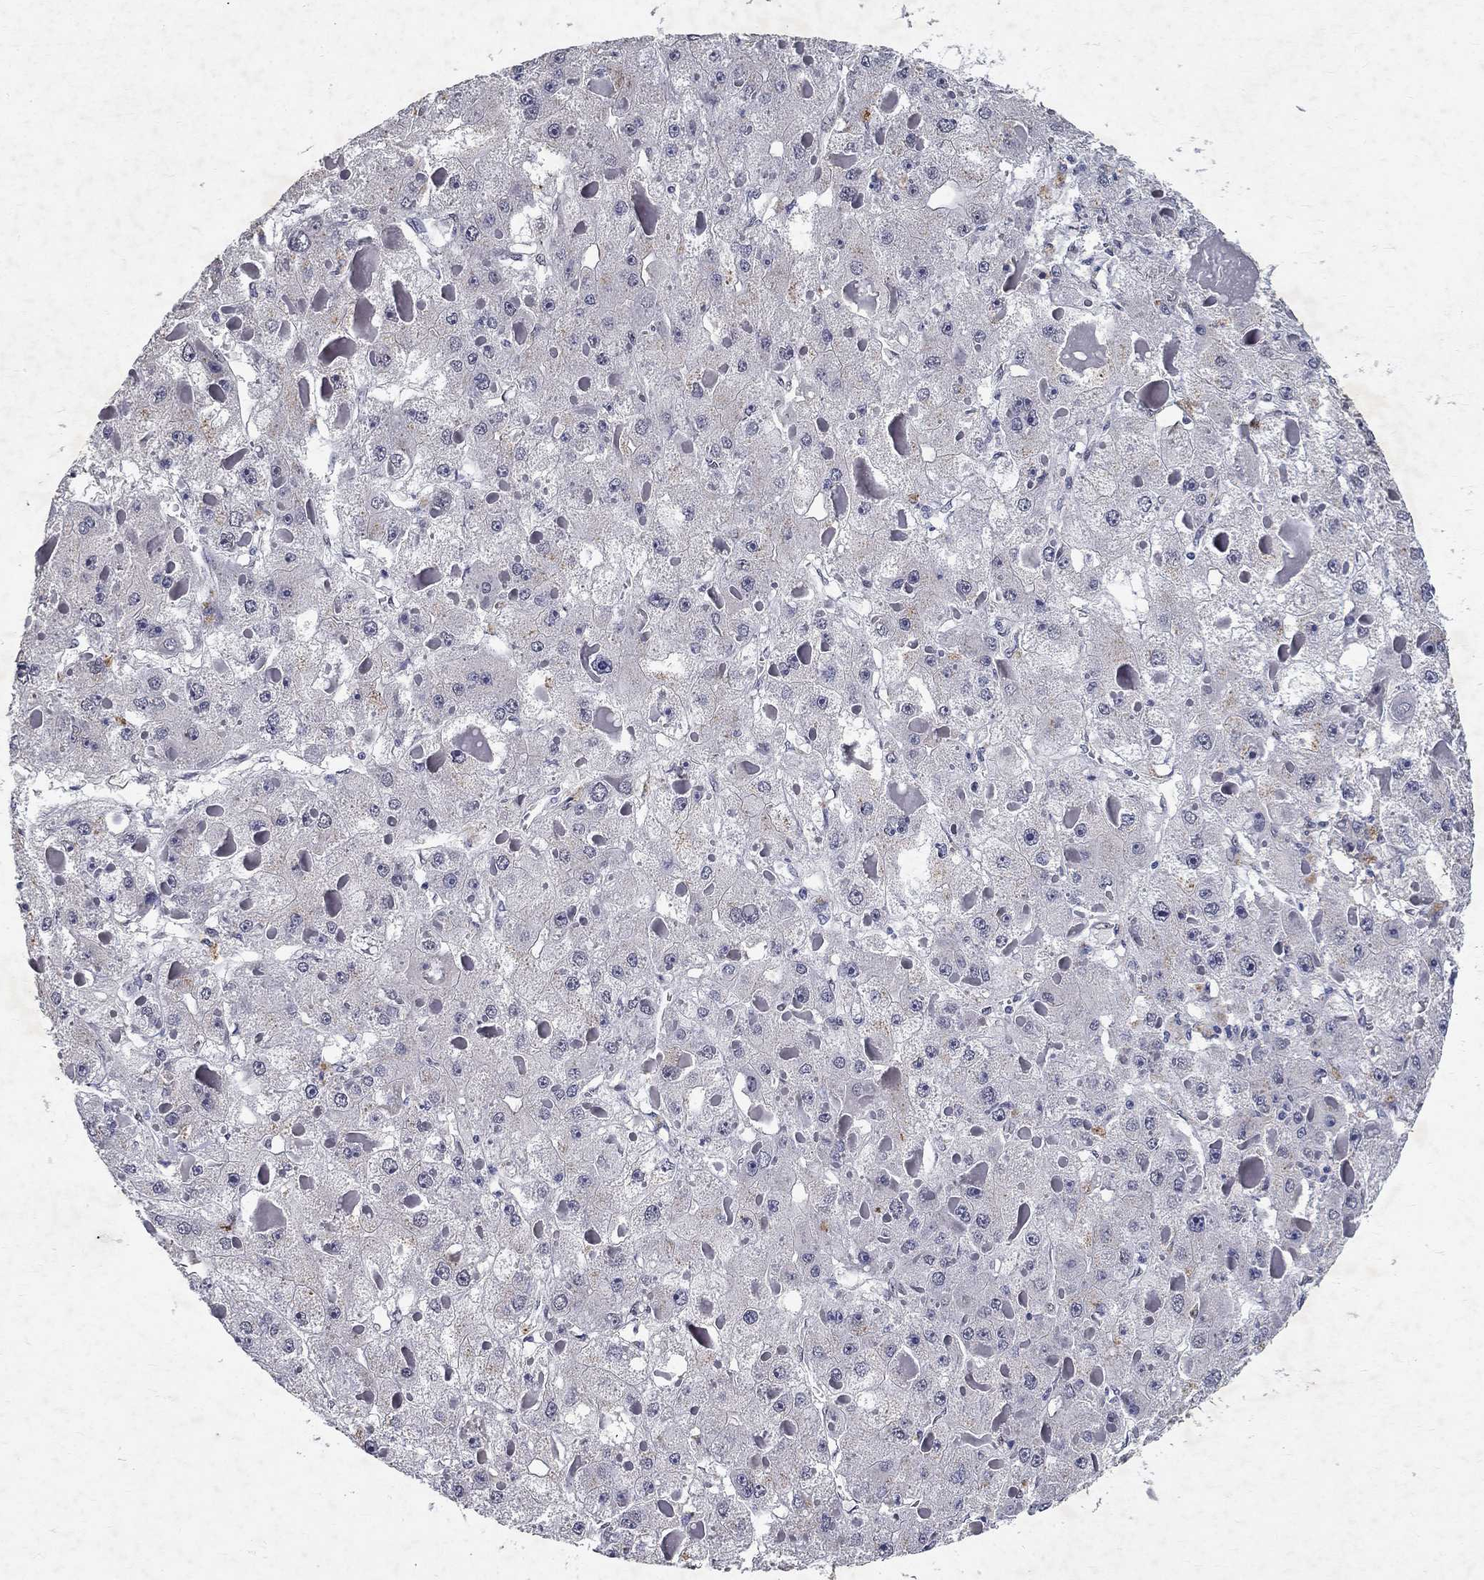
{"staining": {"intensity": "negative", "quantity": "none", "location": "none"}, "tissue": "liver cancer", "cell_type": "Tumor cells", "image_type": "cancer", "snomed": [{"axis": "morphology", "description": "Carcinoma, Hepatocellular, NOS"}, {"axis": "topography", "description": "Liver"}], "caption": "Photomicrograph shows no significant protein expression in tumor cells of liver hepatocellular carcinoma.", "gene": "RBFOX1", "patient": {"sex": "female", "age": 73}}